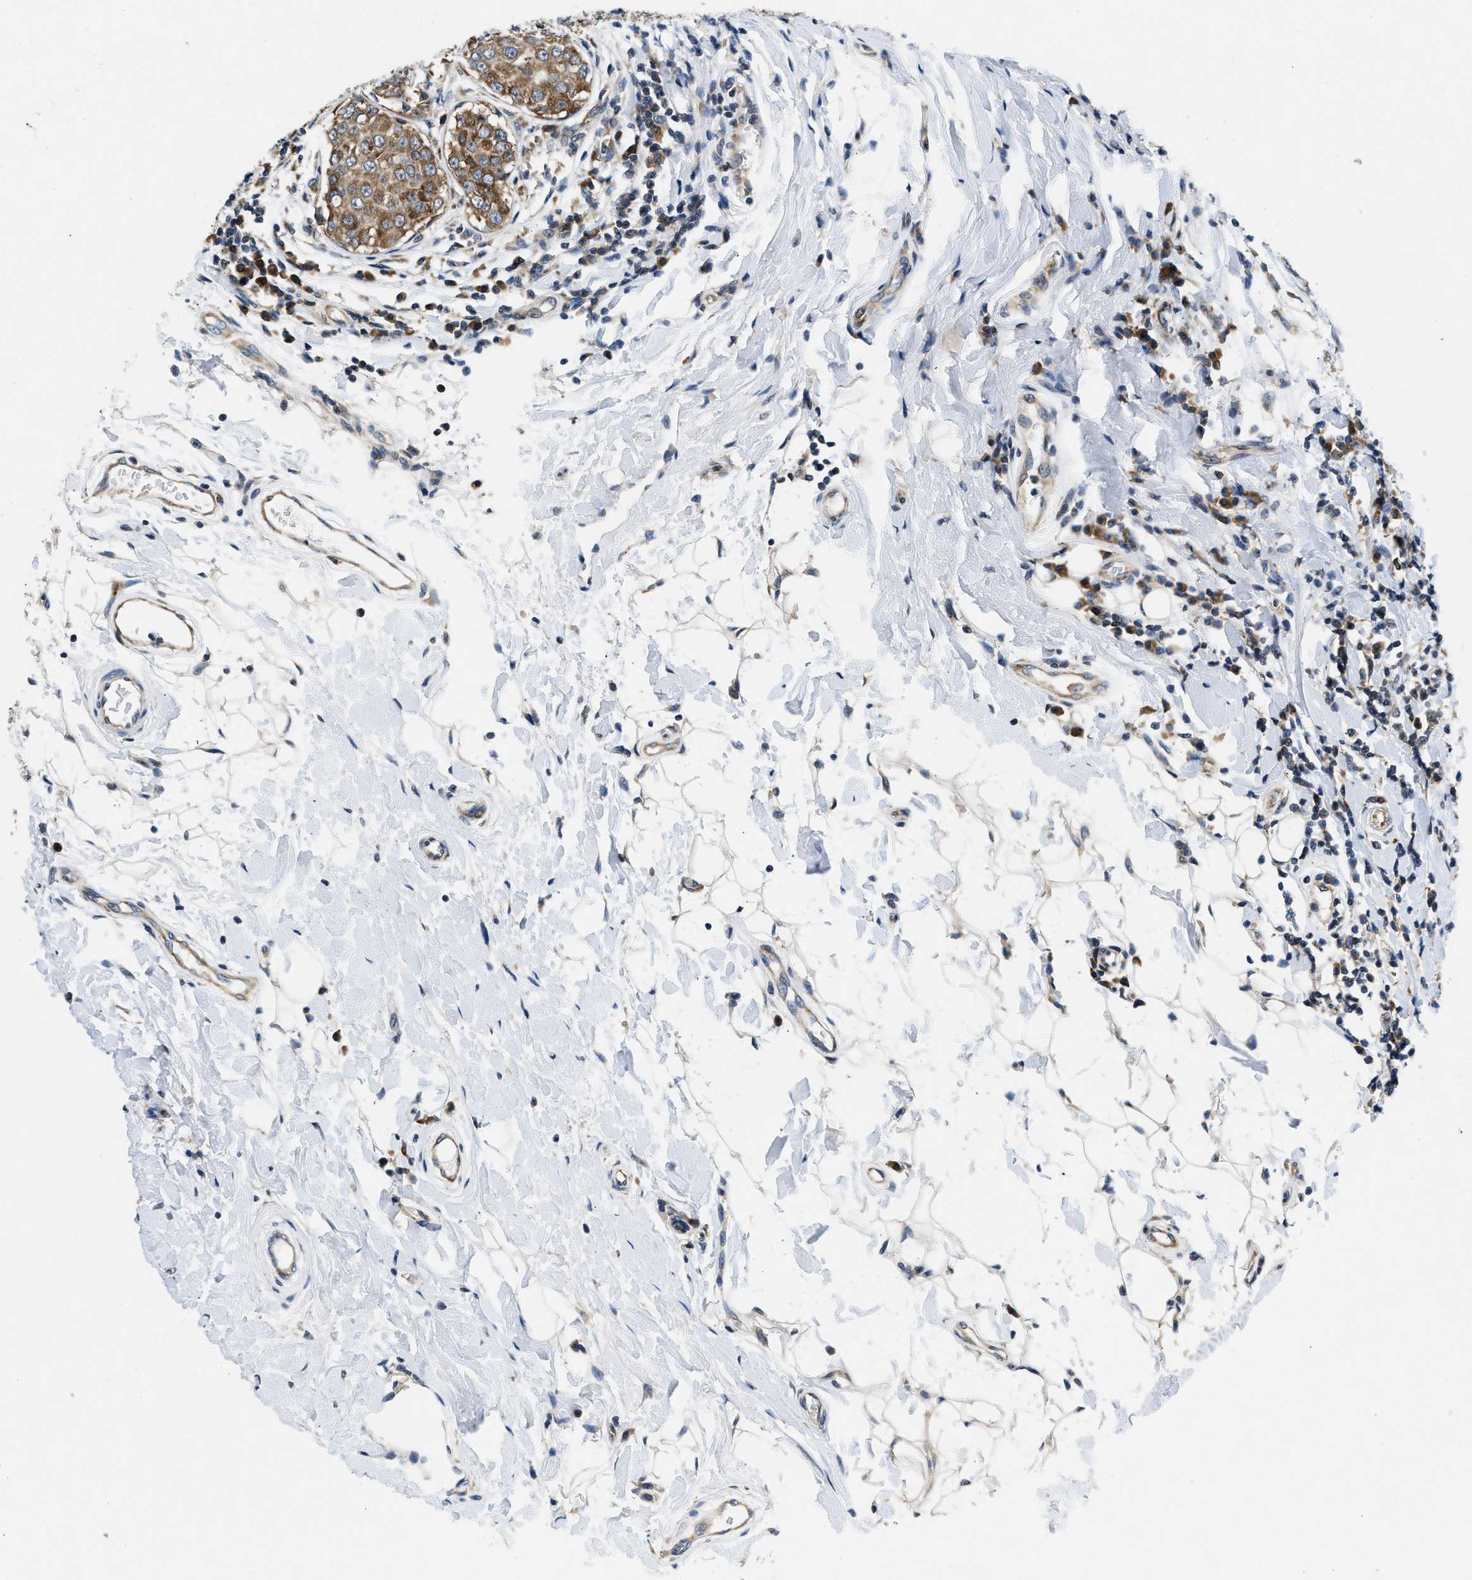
{"staining": {"intensity": "moderate", "quantity": ">75%", "location": "cytoplasmic/membranous"}, "tissue": "breast cancer", "cell_type": "Tumor cells", "image_type": "cancer", "snomed": [{"axis": "morphology", "description": "Duct carcinoma"}, {"axis": "topography", "description": "Breast"}], "caption": "Brown immunohistochemical staining in breast intraductal carcinoma demonstrates moderate cytoplasmic/membranous expression in about >75% of tumor cells. (DAB IHC, brown staining for protein, blue staining for nuclei).", "gene": "PA2G4", "patient": {"sex": "female", "age": 27}}